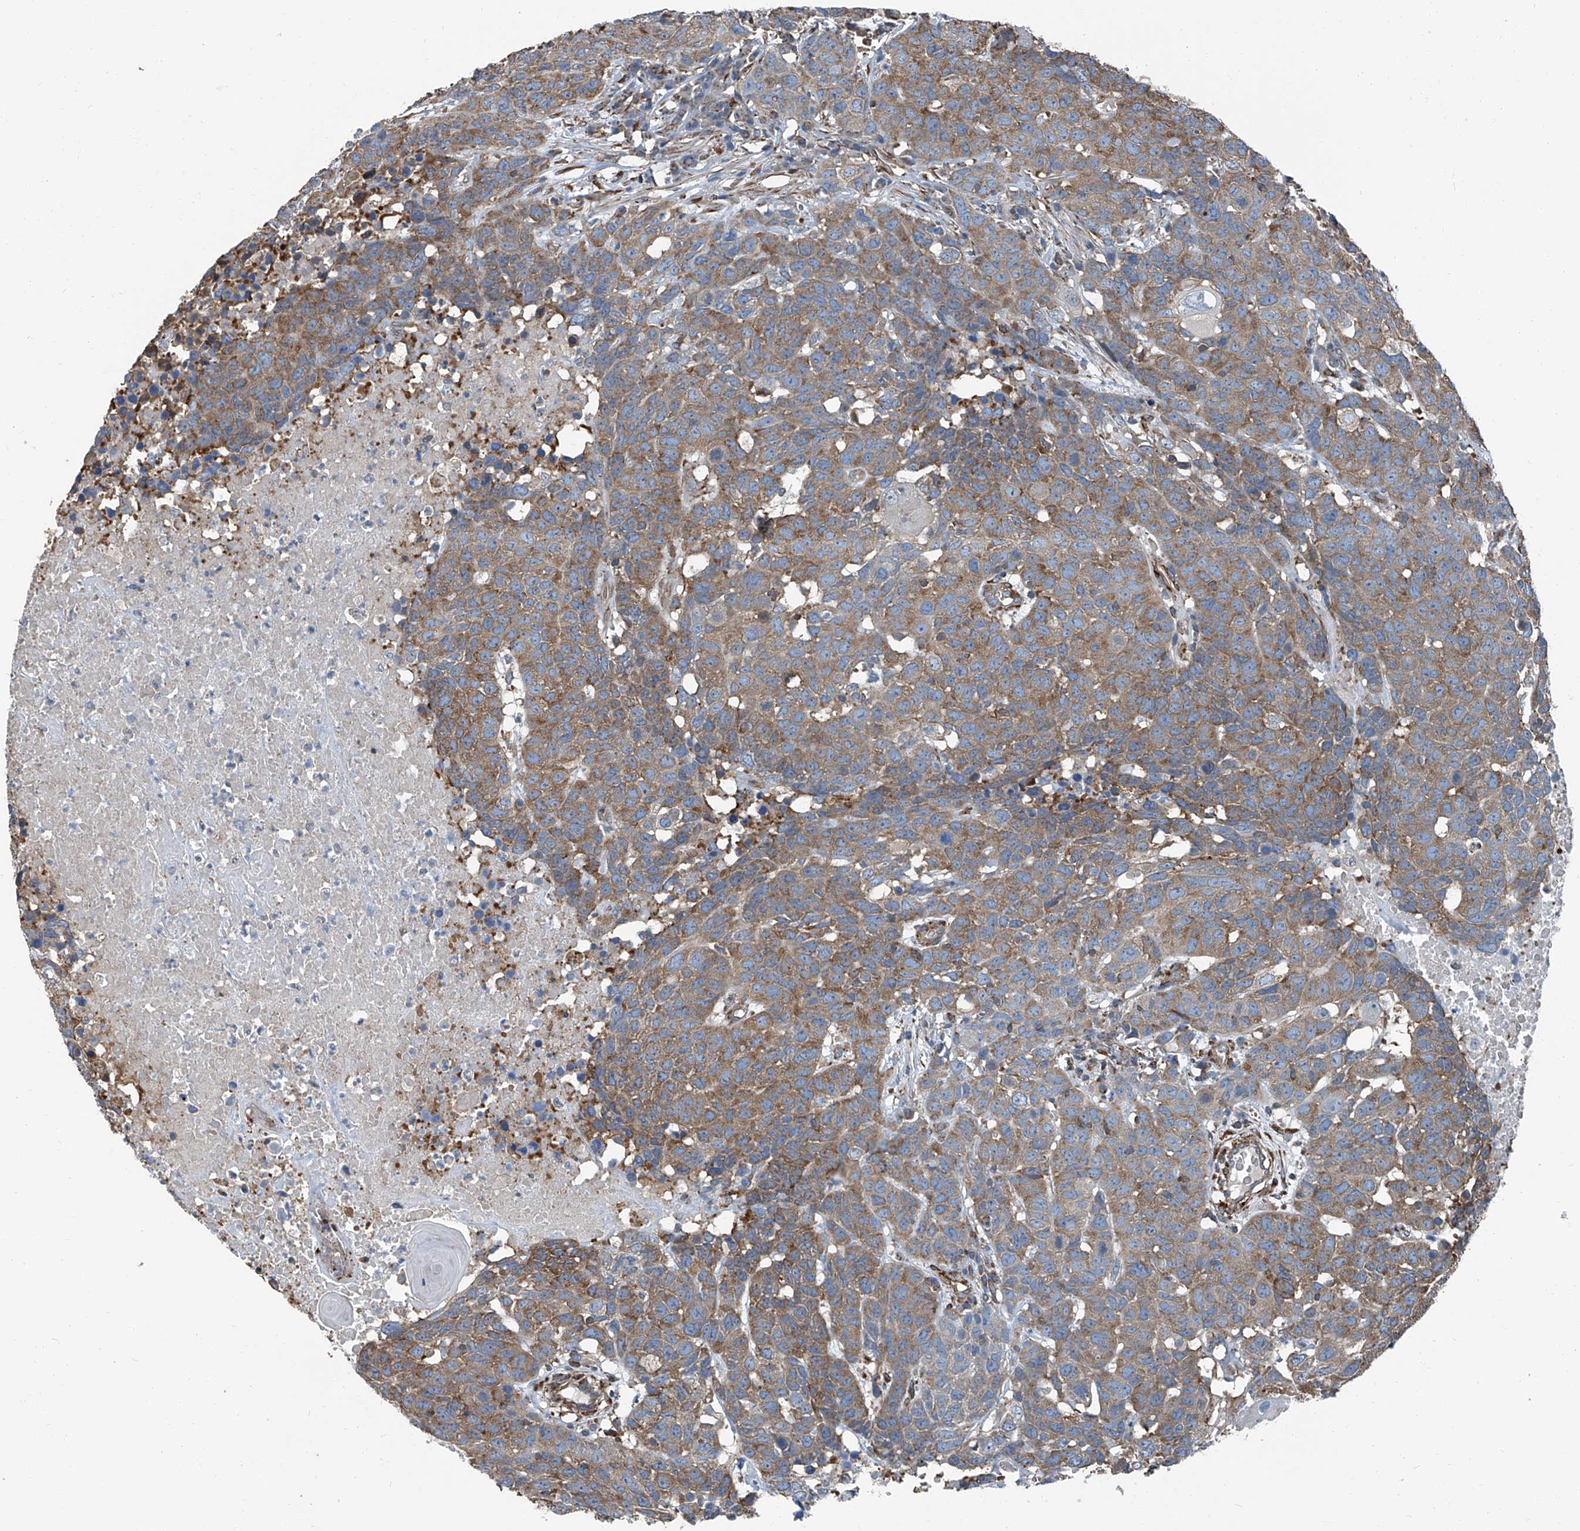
{"staining": {"intensity": "moderate", "quantity": ">75%", "location": "cytoplasmic/membranous"}, "tissue": "head and neck cancer", "cell_type": "Tumor cells", "image_type": "cancer", "snomed": [{"axis": "morphology", "description": "Squamous cell carcinoma, NOS"}, {"axis": "topography", "description": "Head-Neck"}], "caption": "The histopathology image shows staining of head and neck cancer (squamous cell carcinoma), revealing moderate cytoplasmic/membranous protein expression (brown color) within tumor cells.", "gene": "SEPTIN7", "patient": {"sex": "male", "age": 66}}